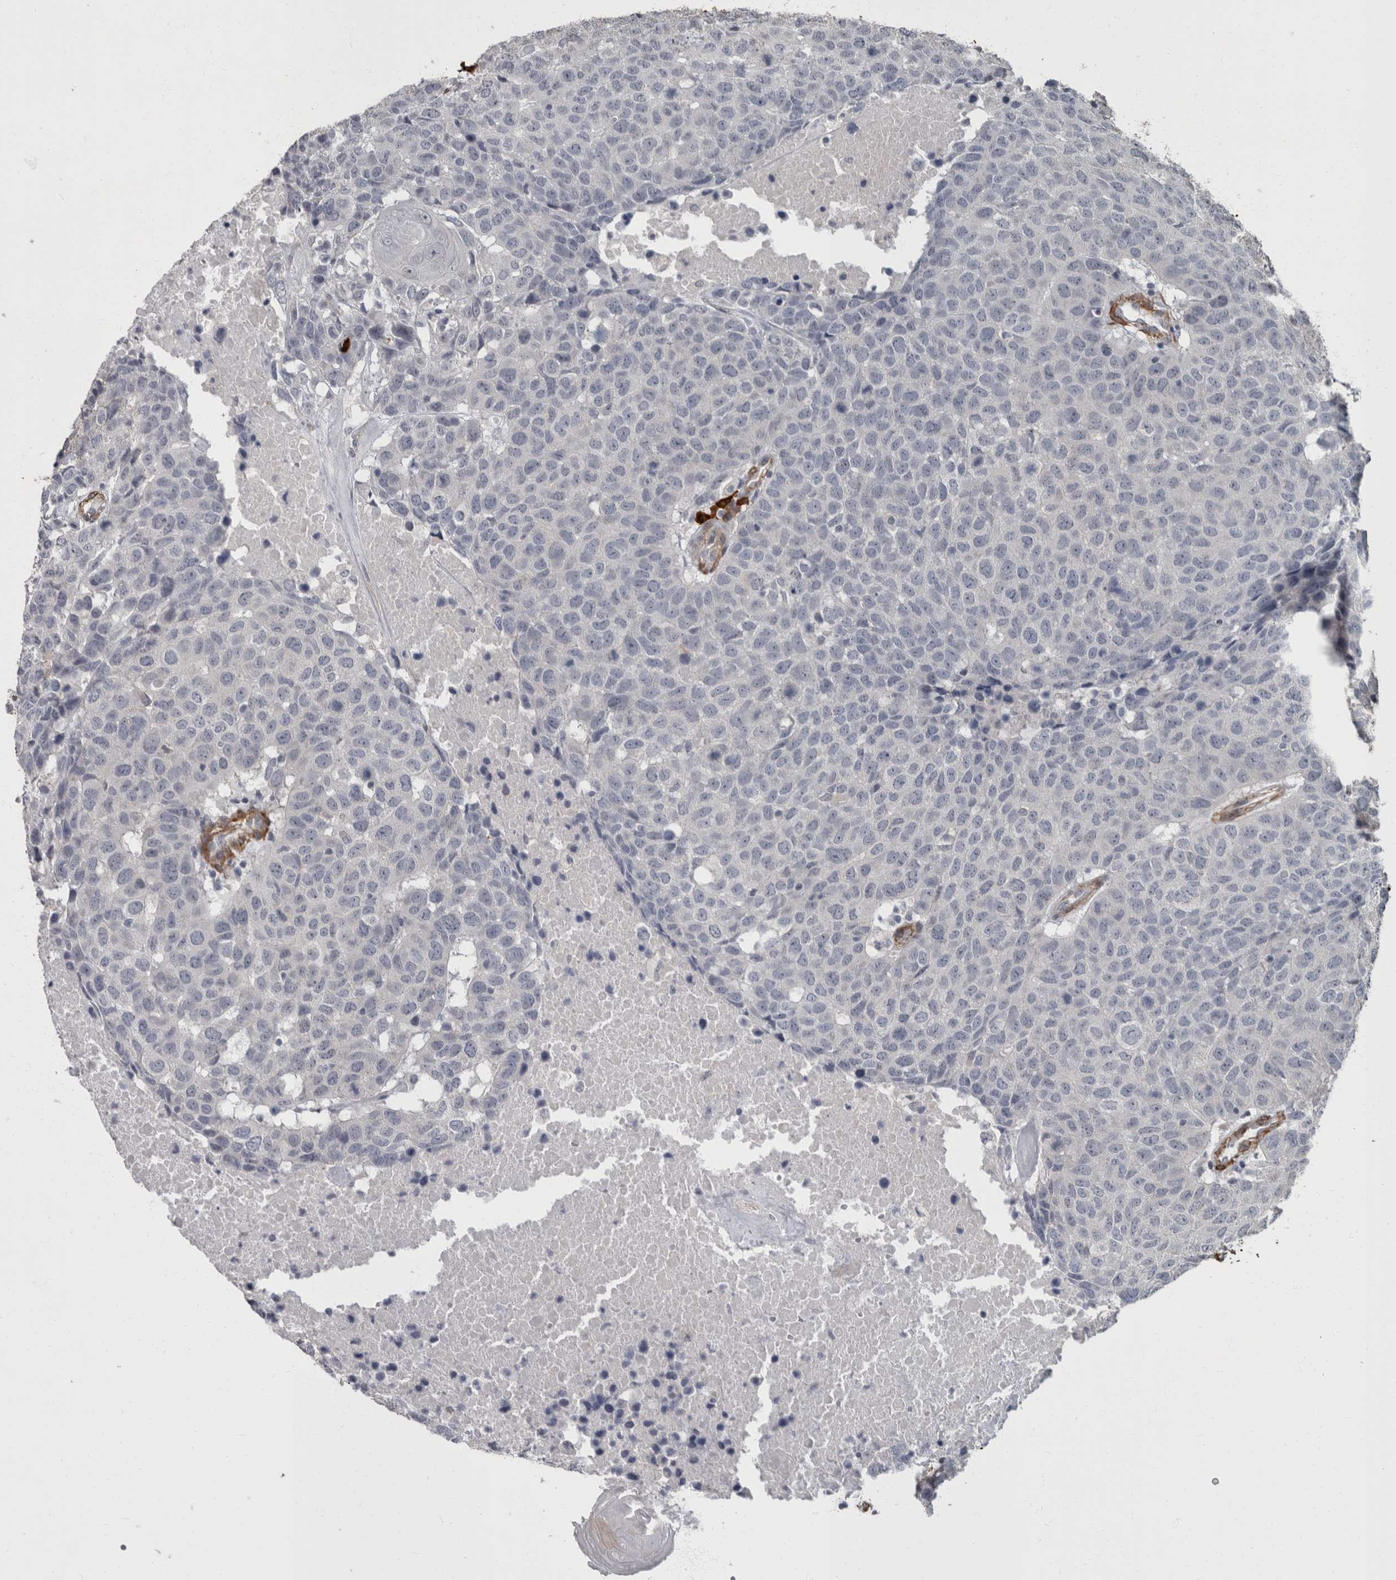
{"staining": {"intensity": "negative", "quantity": "none", "location": "none"}, "tissue": "head and neck cancer", "cell_type": "Tumor cells", "image_type": "cancer", "snomed": [{"axis": "morphology", "description": "Squamous cell carcinoma, NOS"}, {"axis": "topography", "description": "Head-Neck"}], "caption": "The photomicrograph shows no significant expression in tumor cells of head and neck cancer (squamous cell carcinoma).", "gene": "MASTL", "patient": {"sex": "male", "age": 66}}